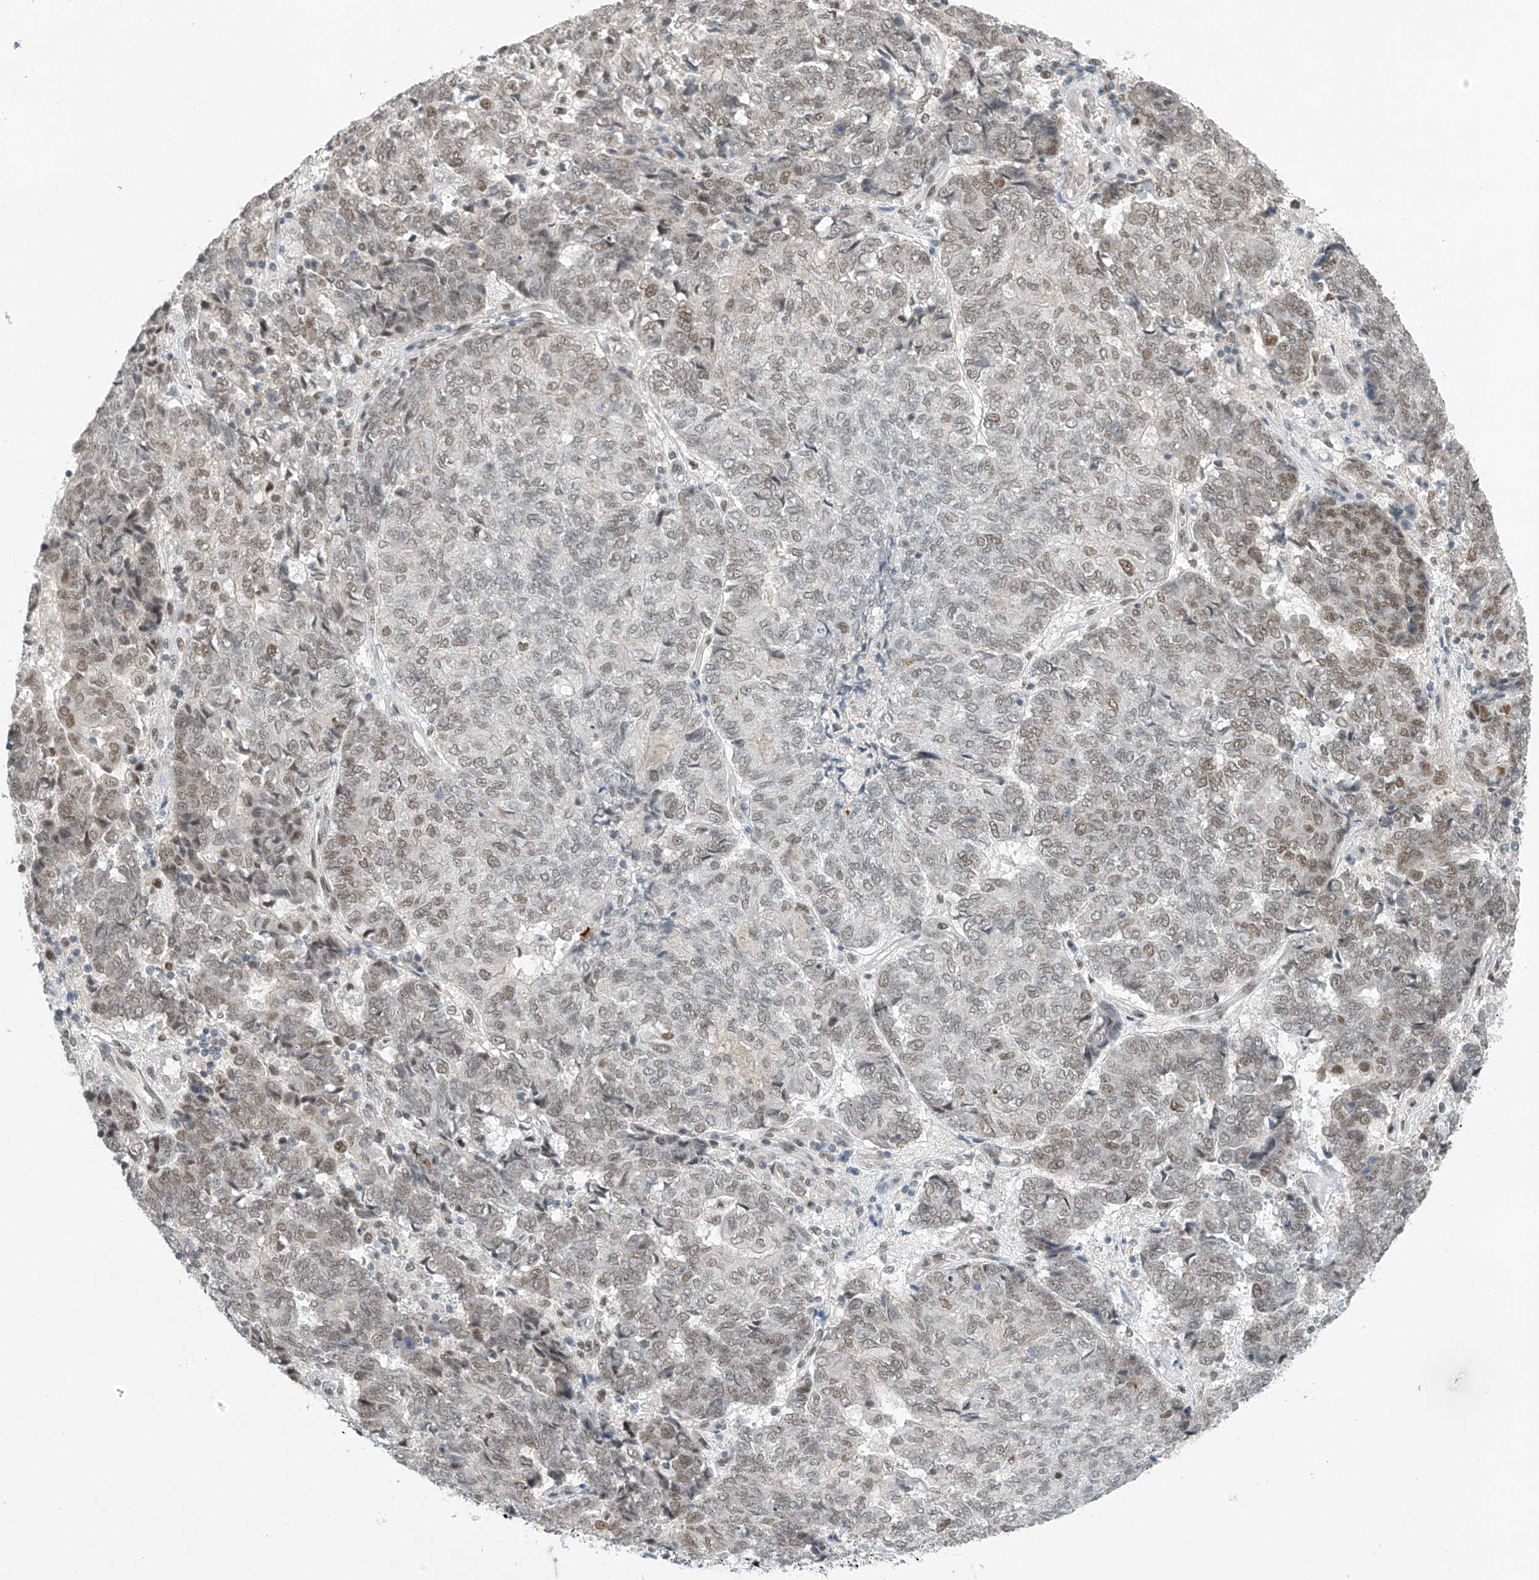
{"staining": {"intensity": "moderate", "quantity": ">75%", "location": "nuclear"}, "tissue": "endometrial cancer", "cell_type": "Tumor cells", "image_type": "cancer", "snomed": [{"axis": "morphology", "description": "Adenocarcinoma, NOS"}, {"axis": "topography", "description": "Endometrium"}], "caption": "Immunohistochemical staining of adenocarcinoma (endometrial) shows moderate nuclear protein positivity in about >75% of tumor cells.", "gene": "TAF8", "patient": {"sex": "female", "age": 80}}